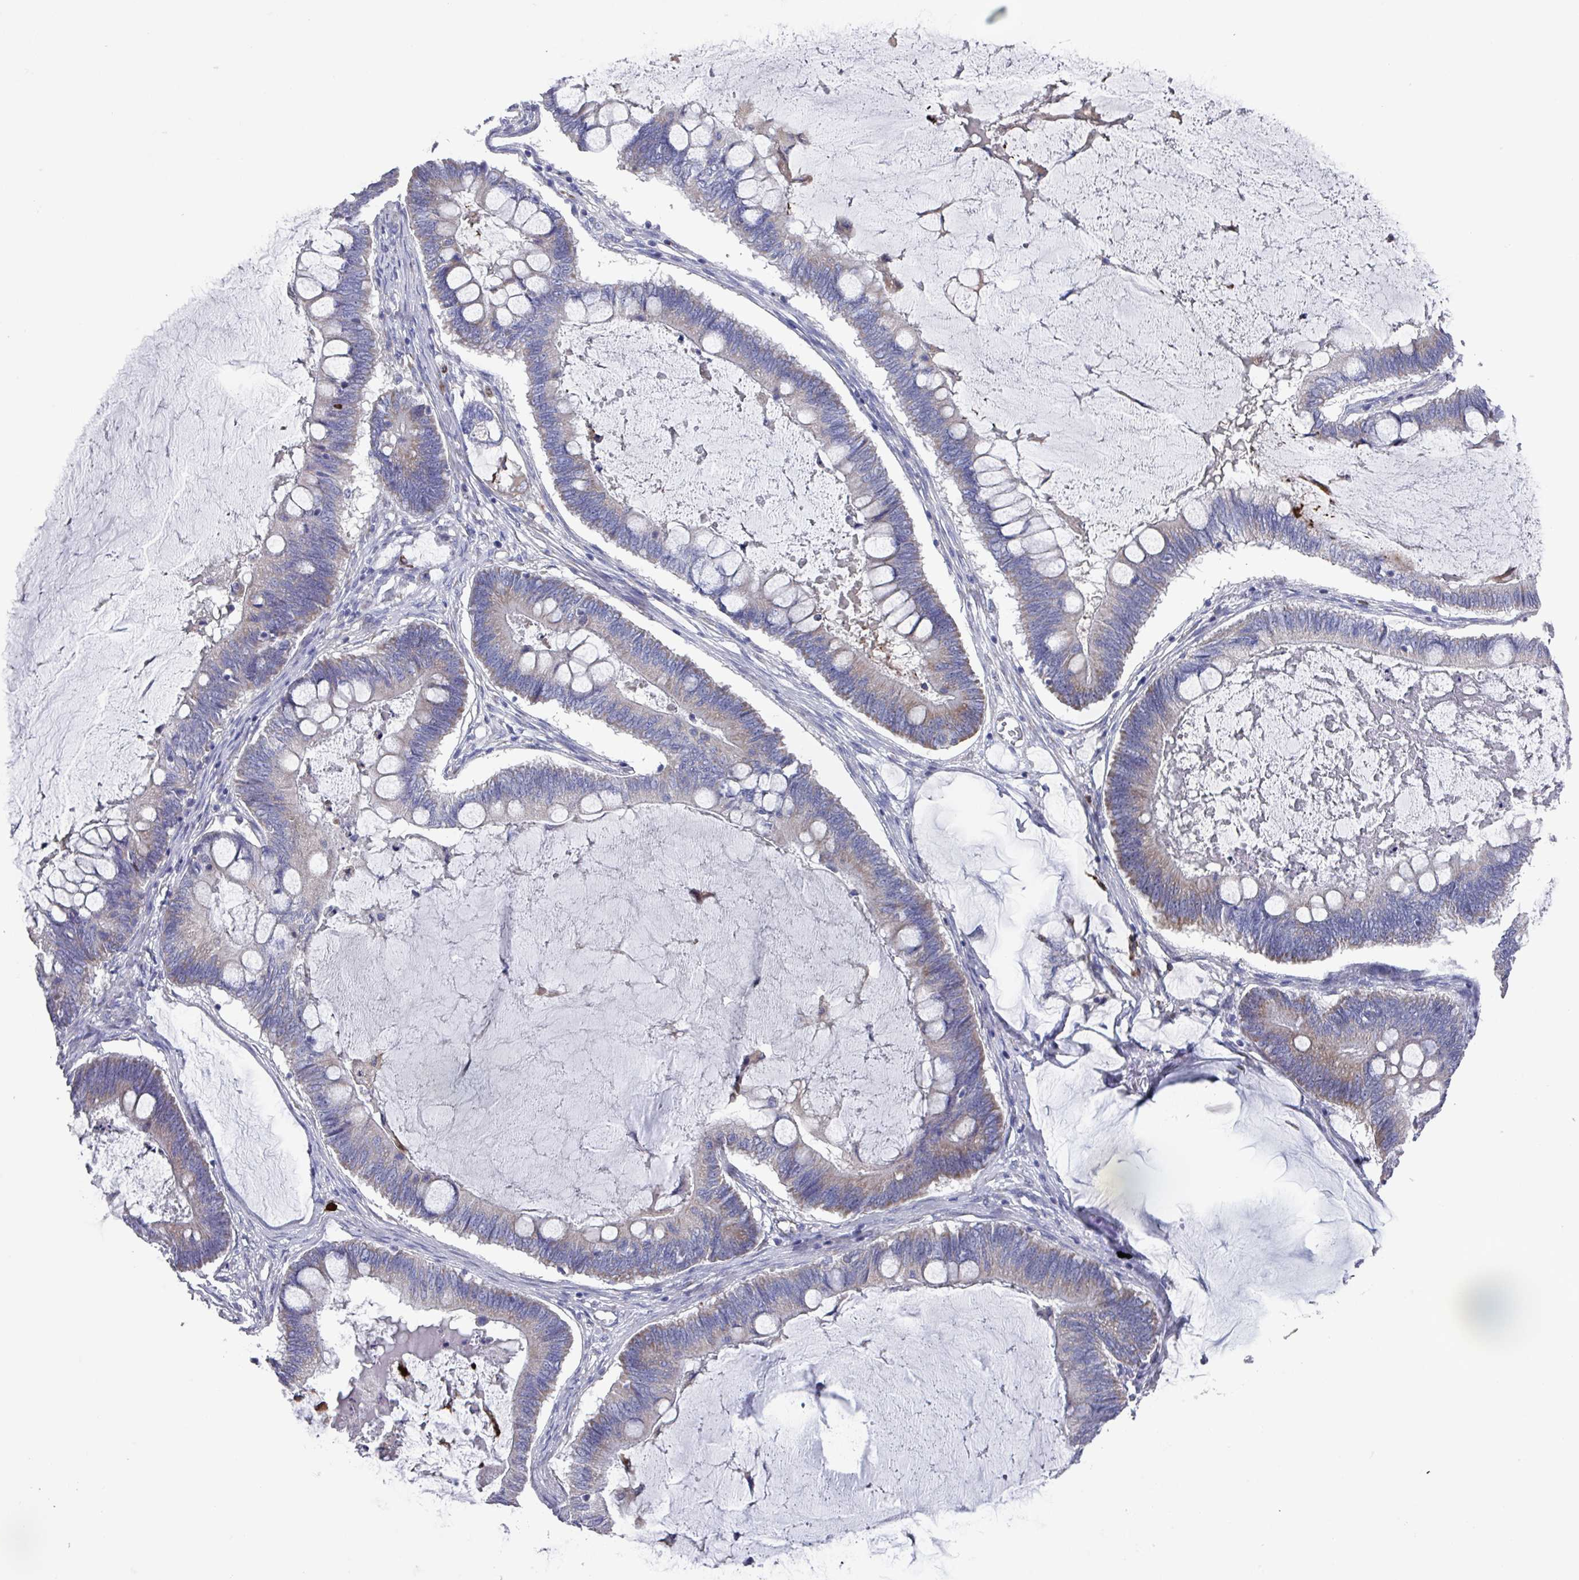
{"staining": {"intensity": "moderate", "quantity": "25%-75%", "location": "cytoplasmic/membranous"}, "tissue": "ovarian cancer", "cell_type": "Tumor cells", "image_type": "cancer", "snomed": [{"axis": "morphology", "description": "Cystadenocarcinoma, mucinous, NOS"}, {"axis": "topography", "description": "Ovary"}], "caption": "Protein staining by immunohistochemistry exhibits moderate cytoplasmic/membranous staining in about 25%-75% of tumor cells in ovarian mucinous cystadenocarcinoma. Nuclei are stained in blue.", "gene": "UQCC2", "patient": {"sex": "female", "age": 61}}